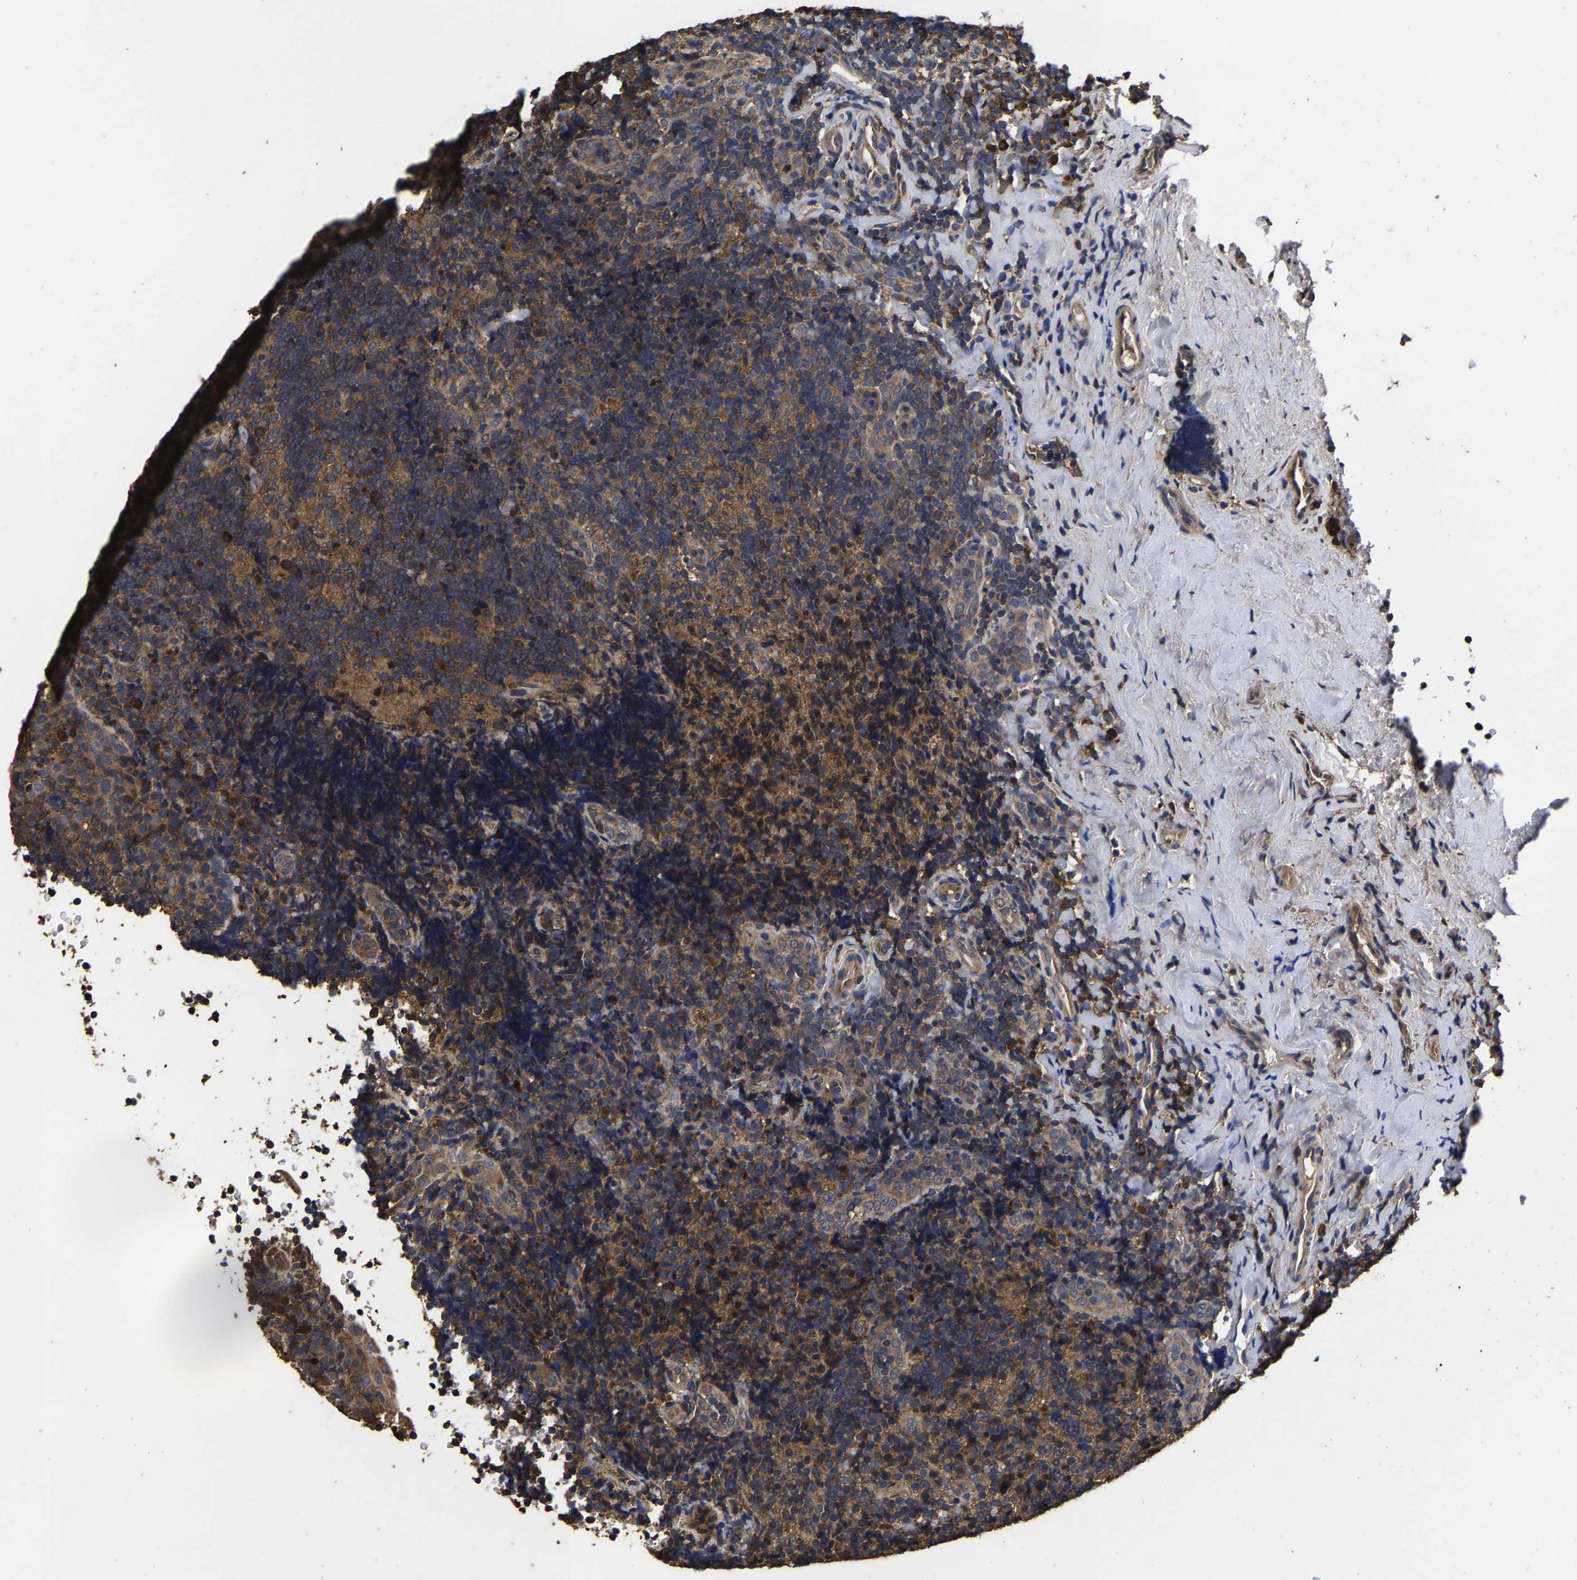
{"staining": {"intensity": "strong", "quantity": ">75%", "location": "cytoplasmic/membranous"}, "tissue": "tonsil", "cell_type": "Germinal center cells", "image_type": "normal", "snomed": [{"axis": "morphology", "description": "Normal tissue, NOS"}, {"axis": "topography", "description": "Tonsil"}], "caption": "IHC (DAB) staining of normal human tonsil demonstrates strong cytoplasmic/membranous protein staining in about >75% of germinal center cells. (DAB (3,3'-diaminobenzidine) = brown stain, brightfield microscopy at high magnification).", "gene": "ITCH", "patient": {"sex": "male", "age": 37}}